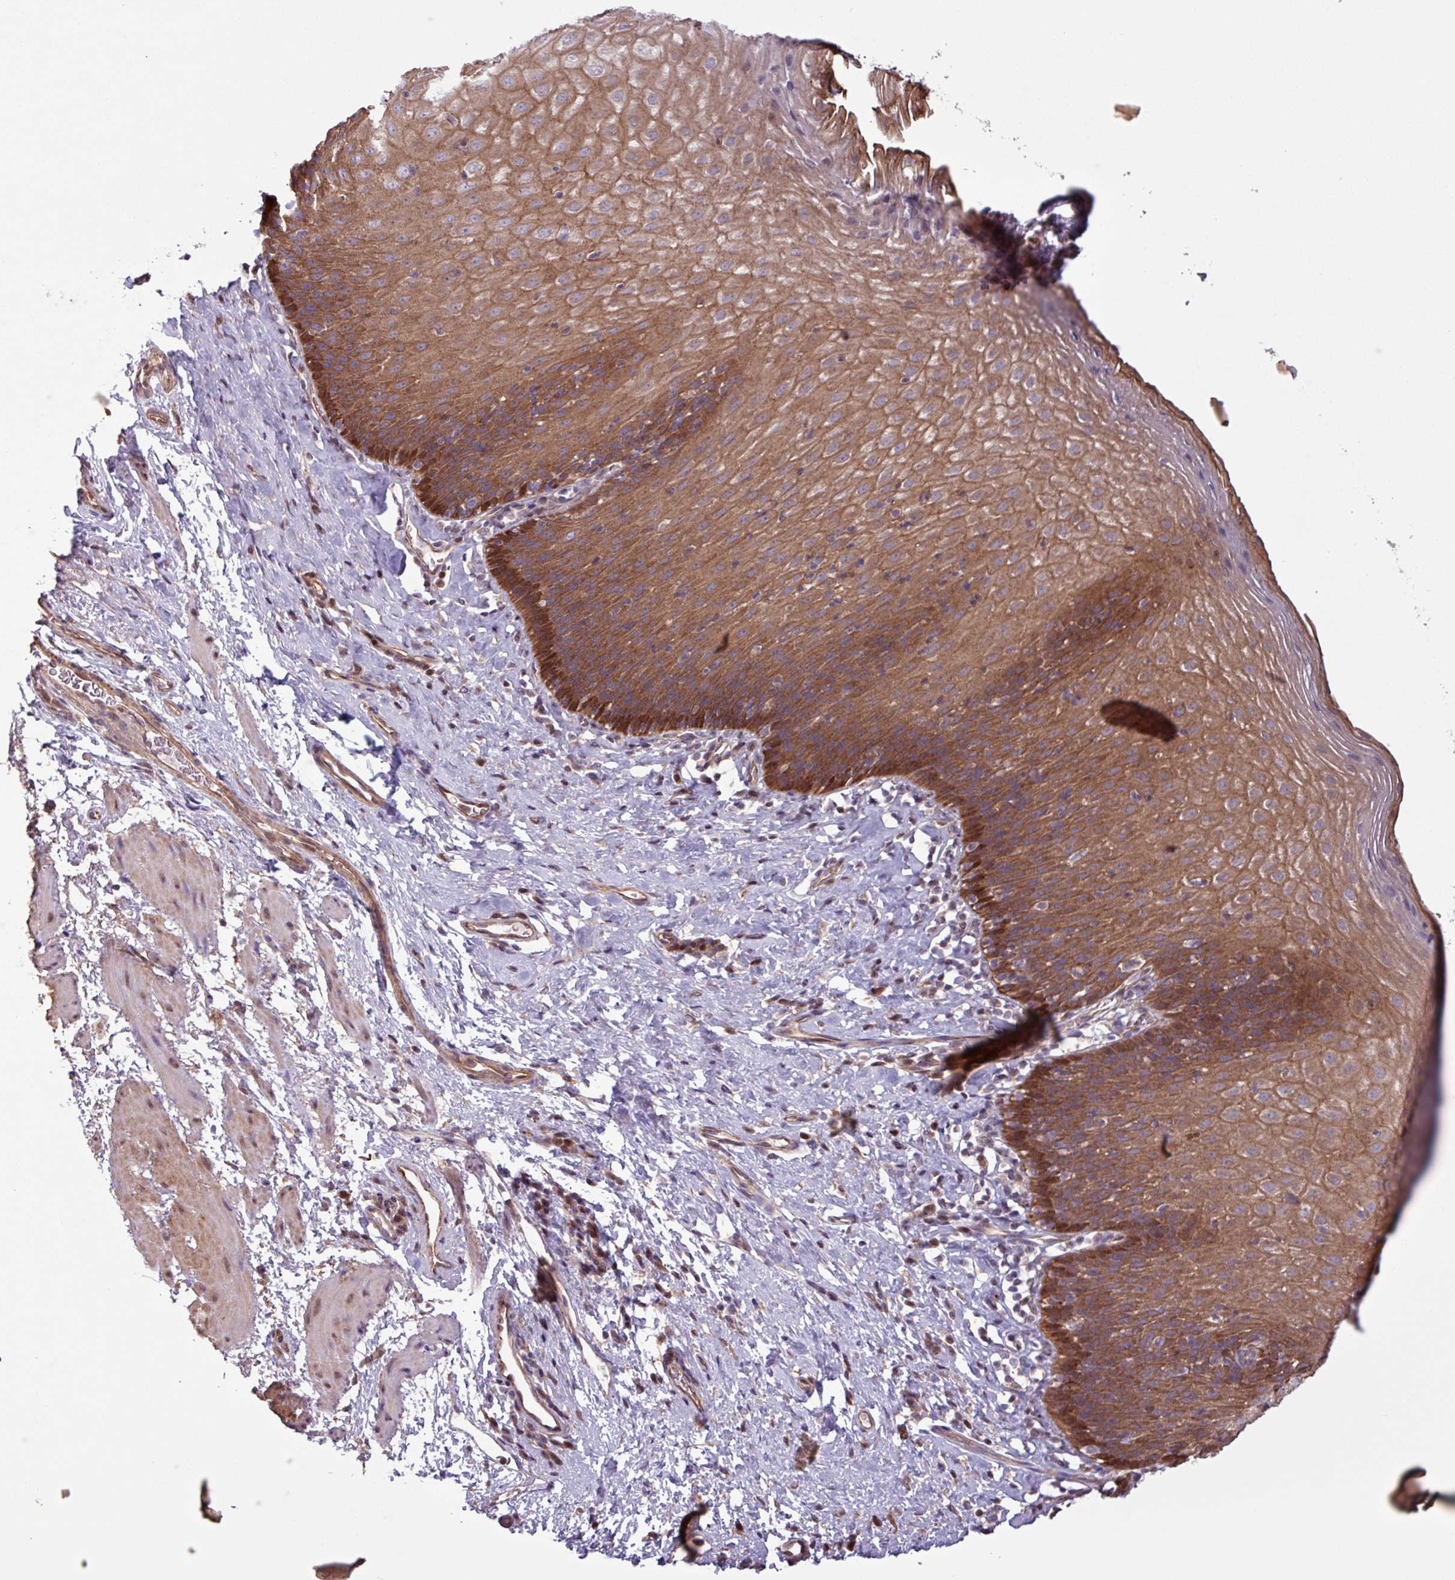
{"staining": {"intensity": "strong", "quantity": ">75%", "location": "cytoplasmic/membranous"}, "tissue": "esophagus", "cell_type": "Squamous epithelial cells", "image_type": "normal", "snomed": [{"axis": "morphology", "description": "Normal tissue, NOS"}, {"axis": "topography", "description": "Esophagus"}], "caption": "Unremarkable esophagus exhibits strong cytoplasmic/membranous staining in approximately >75% of squamous epithelial cells, visualized by immunohistochemistry. The protein of interest is stained brown, and the nuclei are stained in blue (DAB IHC with brightfield microscopy, high magnification).", "gene": "PDPR", "patient": {"sex": "female", "age": 61}}